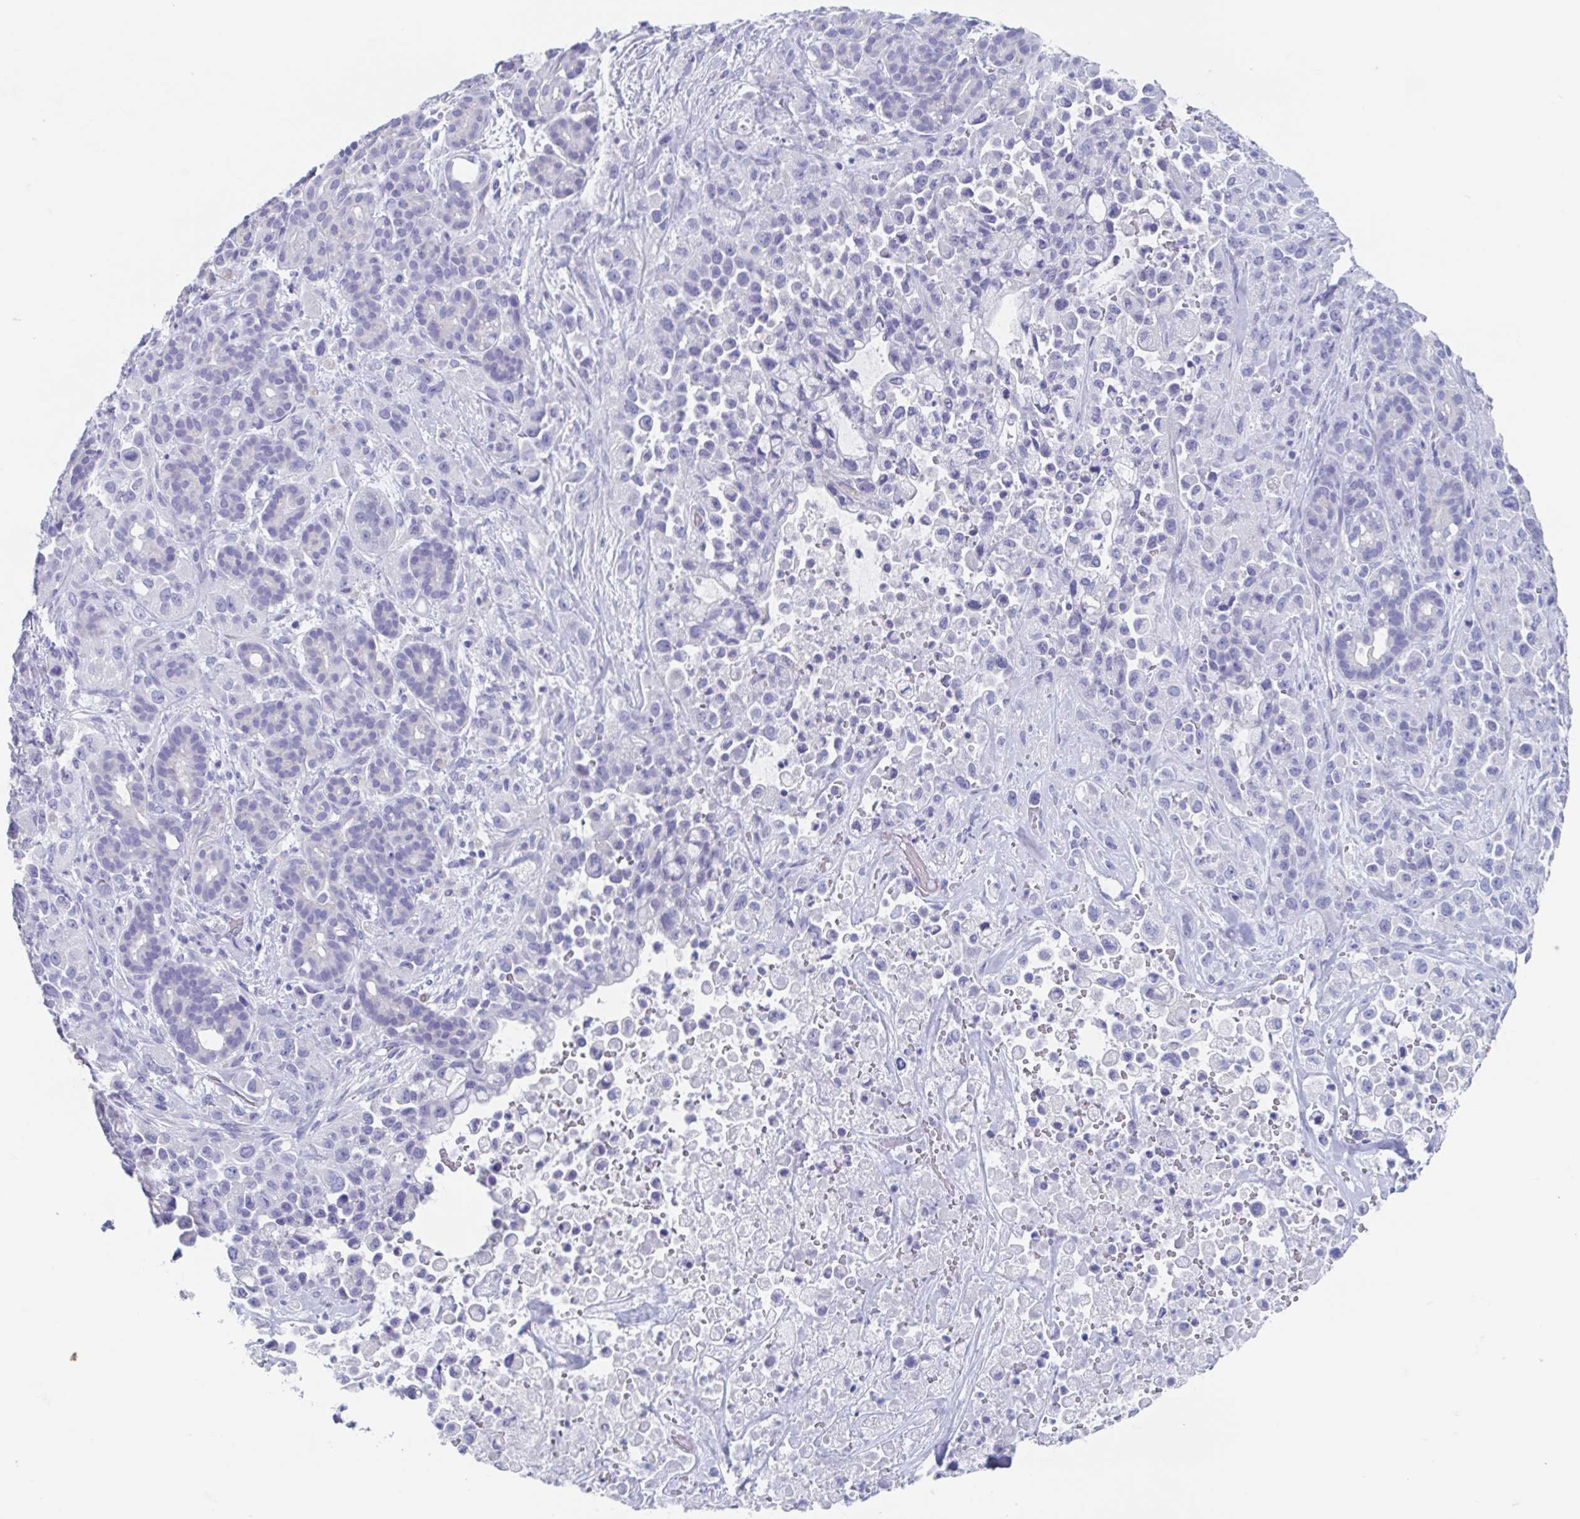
{"staining": {"intensity": "negative", "quantity": "none", "location": "none"}, "tissue": "pancreatic cancer", "cell_type": "Tumor cells", "image_type": "cancer", "snomed": [{"axis": "morphology", "description": "Adenocarcinoma, NOS"}, {"axis": "topography", "description": "Pancreas"}], "caption": "High power microscopy image of an immunohistochemistry (IHC) photomicrograph of adenocarcinoma (pancreatic), revealing no significant staining in tumor cells. Brightfield microscopy of immunohistochemistry stained with DAB (brown) and hematoxylin (blue), captured at high magnification.", "gene": "SHCBP1L", "patient": {"sex": "male", "age": 44}}